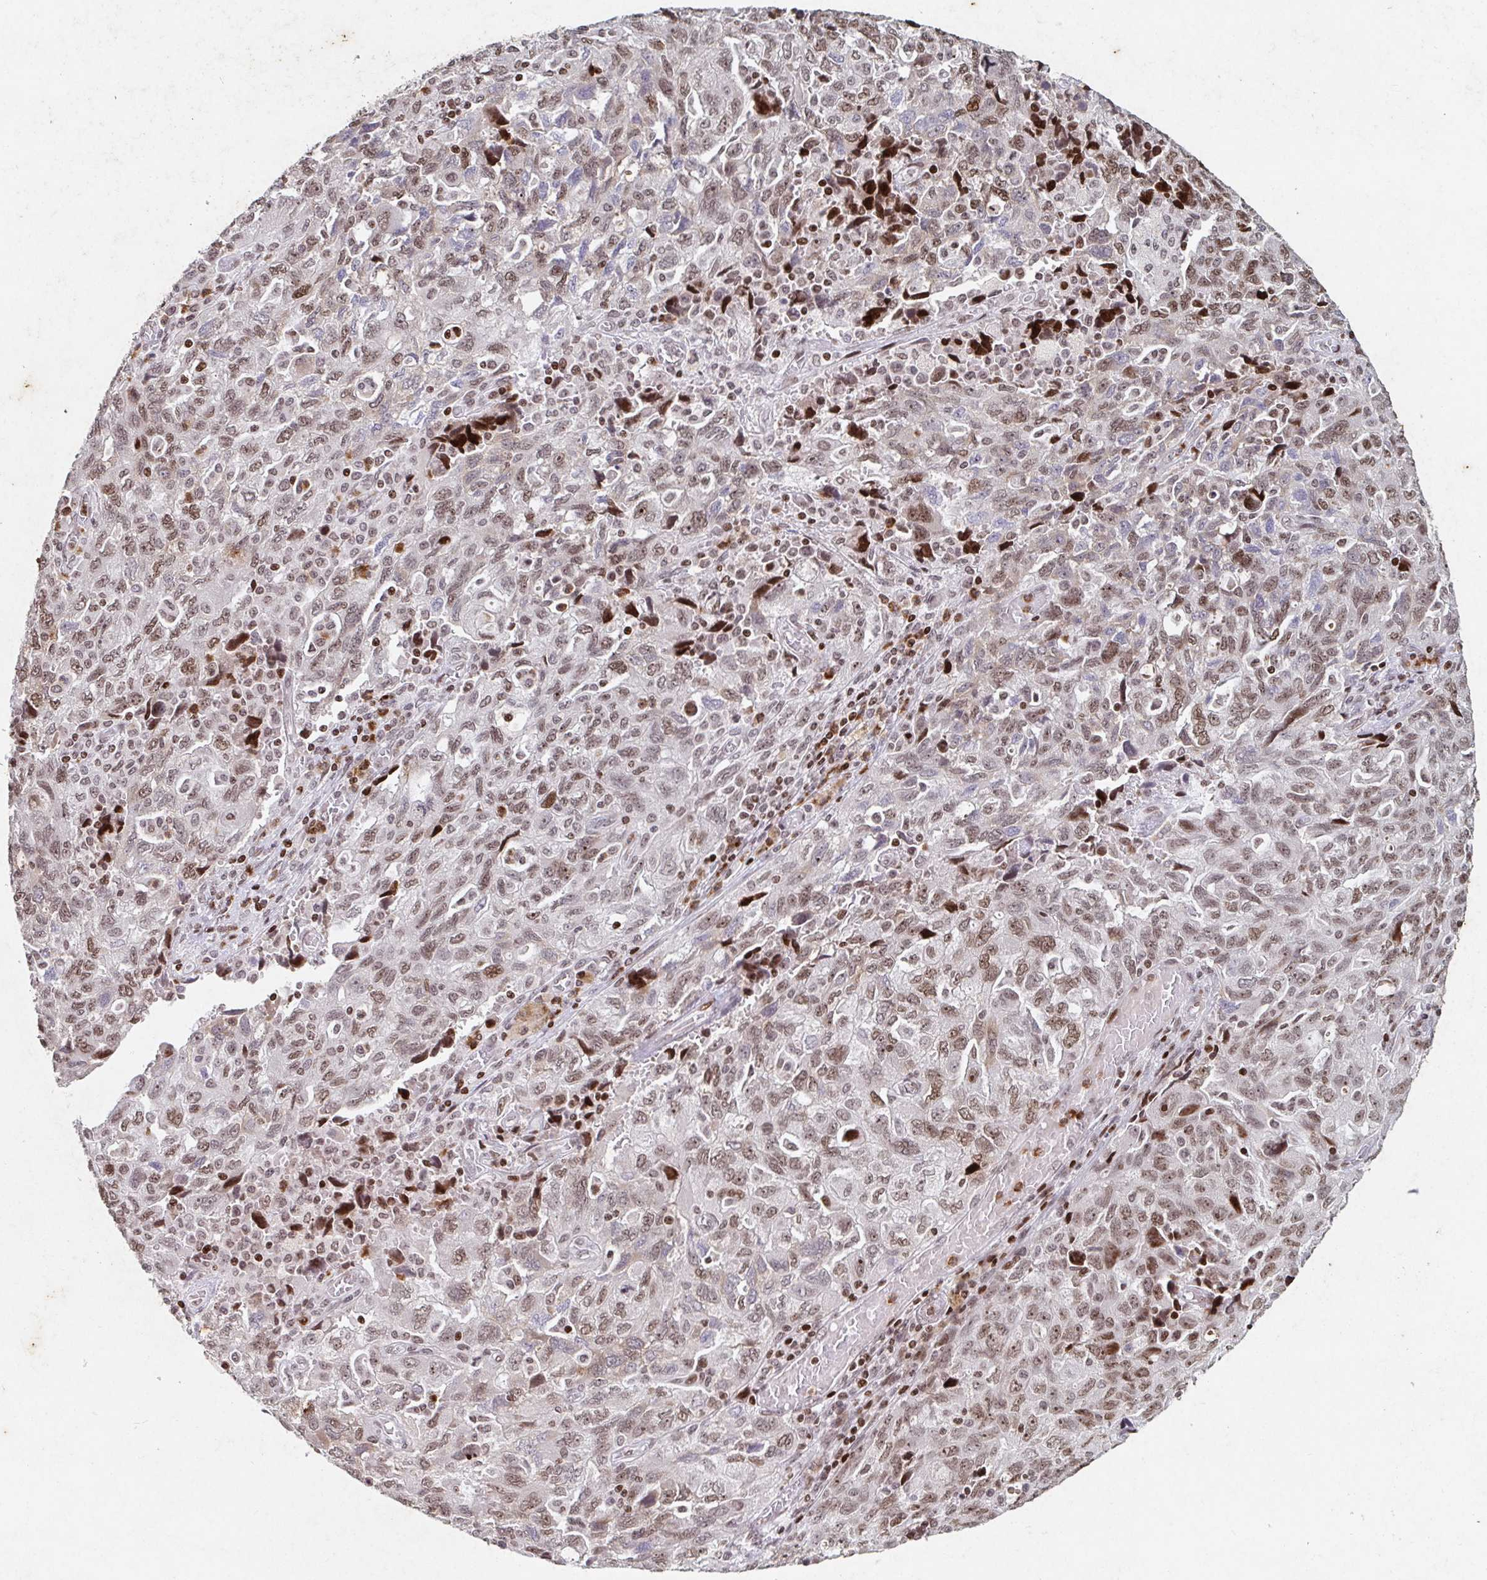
{"staining": {"intensity": "moderate", "quantity": ">75%", "location": "nuclear"}, "tissue": "ovarian cancer", "cell_type": "Tumor cells", "image_type": "cancer", "snomed": [{"axis": "morphology", "description": "Carcinoma, NOS"}, {"axis": "morphology", "description": "Cystadenocarcinoma, serous, NOS"}, {"axis": "topography", "description": "Ovary"}], "caption": "Moderate nuclear staining is present in approximately >75% of tumor cells in ovarian cancer (serous cystadenocarcinoma).", "gene": "C19orf53", "patient": {"sex": "female", "age": 69}}